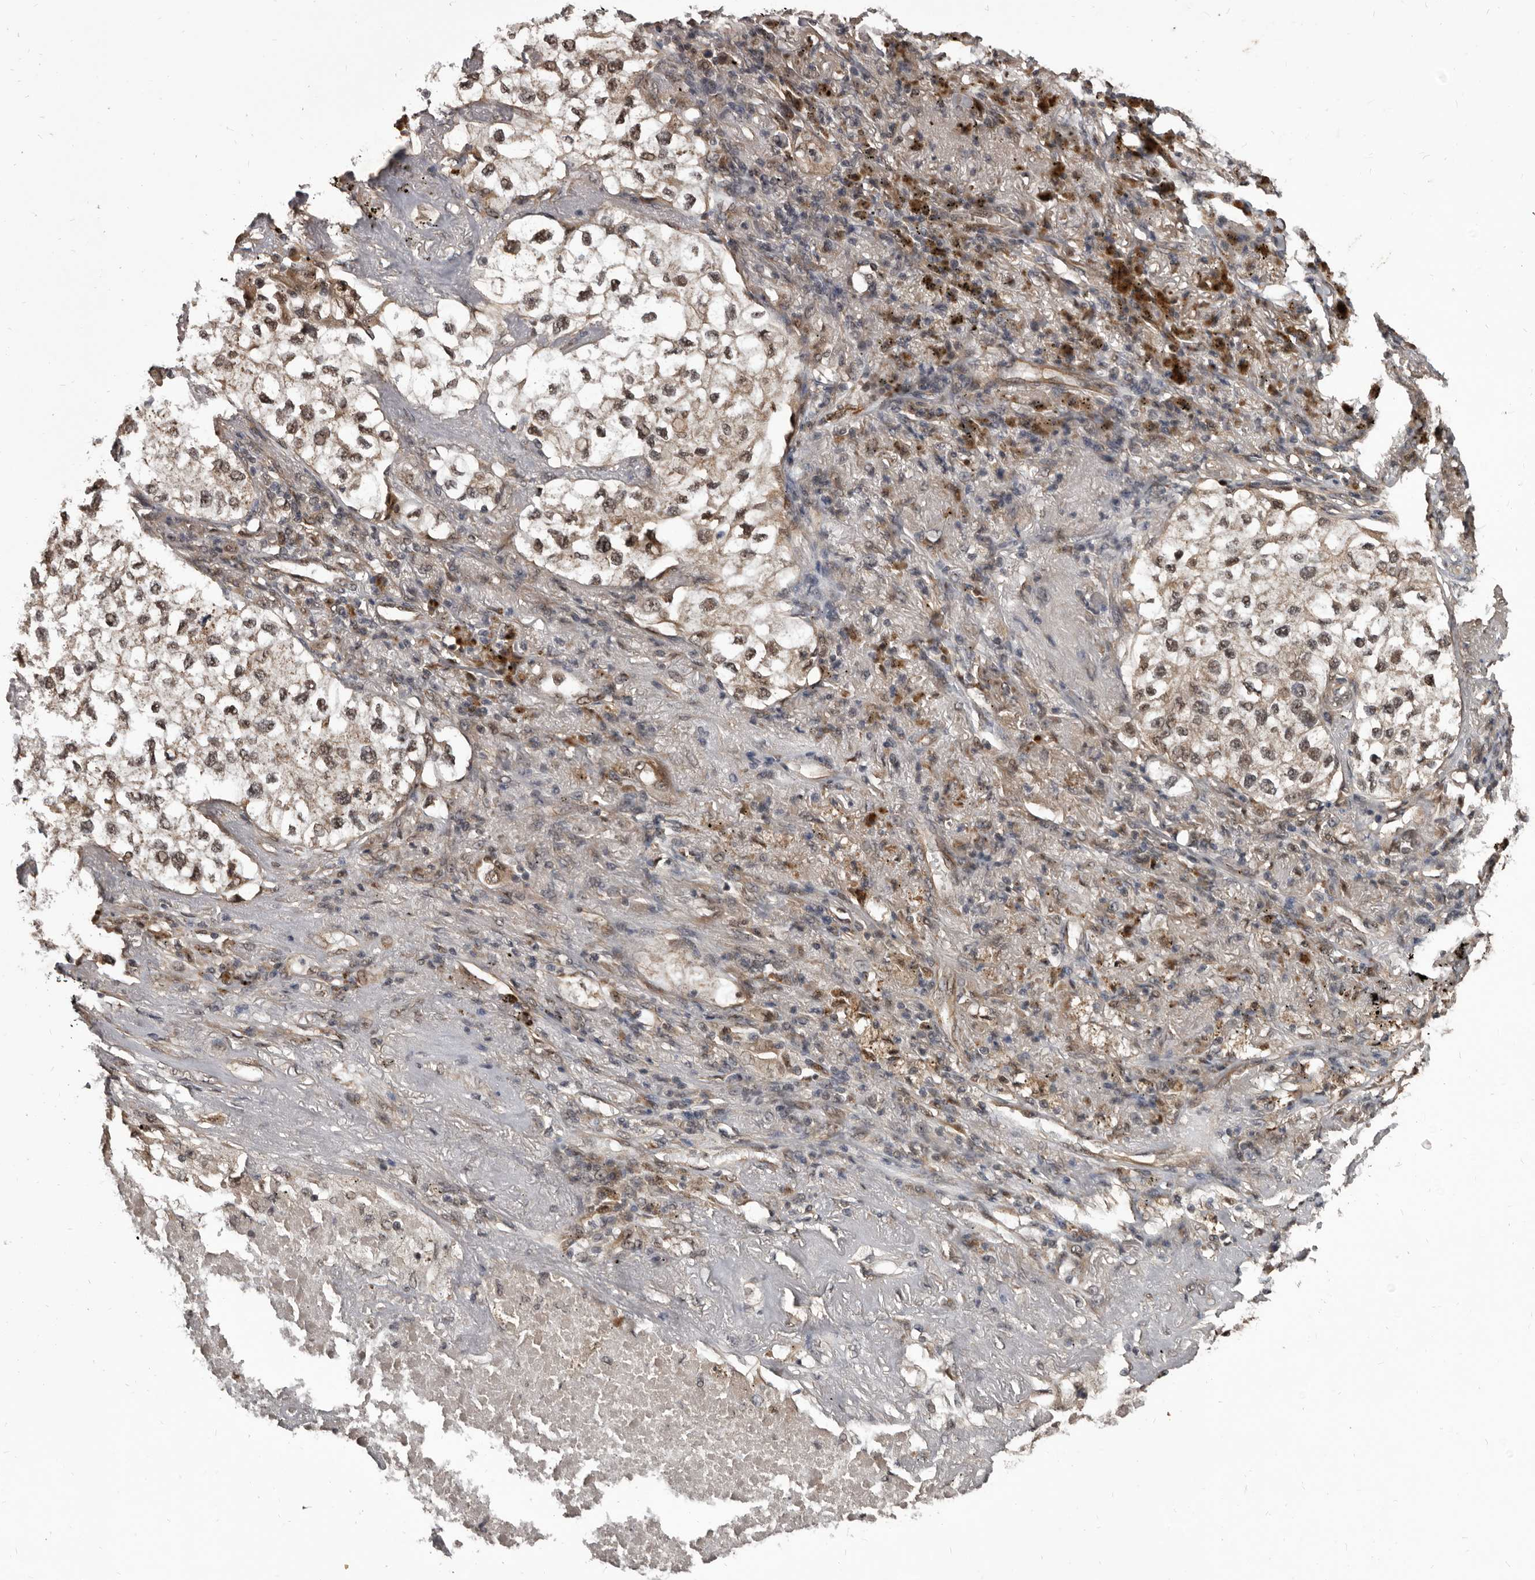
{"staining": {"intensity": "moderate", "quantity": ">75%", "location": "nuclear"}, "tissue": "lung cancer", "cell_type": "Tumor cells", "image_type": "cancer", "snomed": [{"axis": "morphology", "description": "Adenocarcinoma, NOS"}, {"axis": "topography", "description": "Lung"}], "caption": "DAB (3,3'-diaminobenzidine) immunohistochemical staining of human lung adenocarcinoma exhibits moderate nuclear protein expression in about >75% of tumor cells. Immunohistochemistry (ihc) stains the protein in brown and the nuclei are stained blue.", "gene": "AHR", "patient": {"sex": "male", "age": 63}}